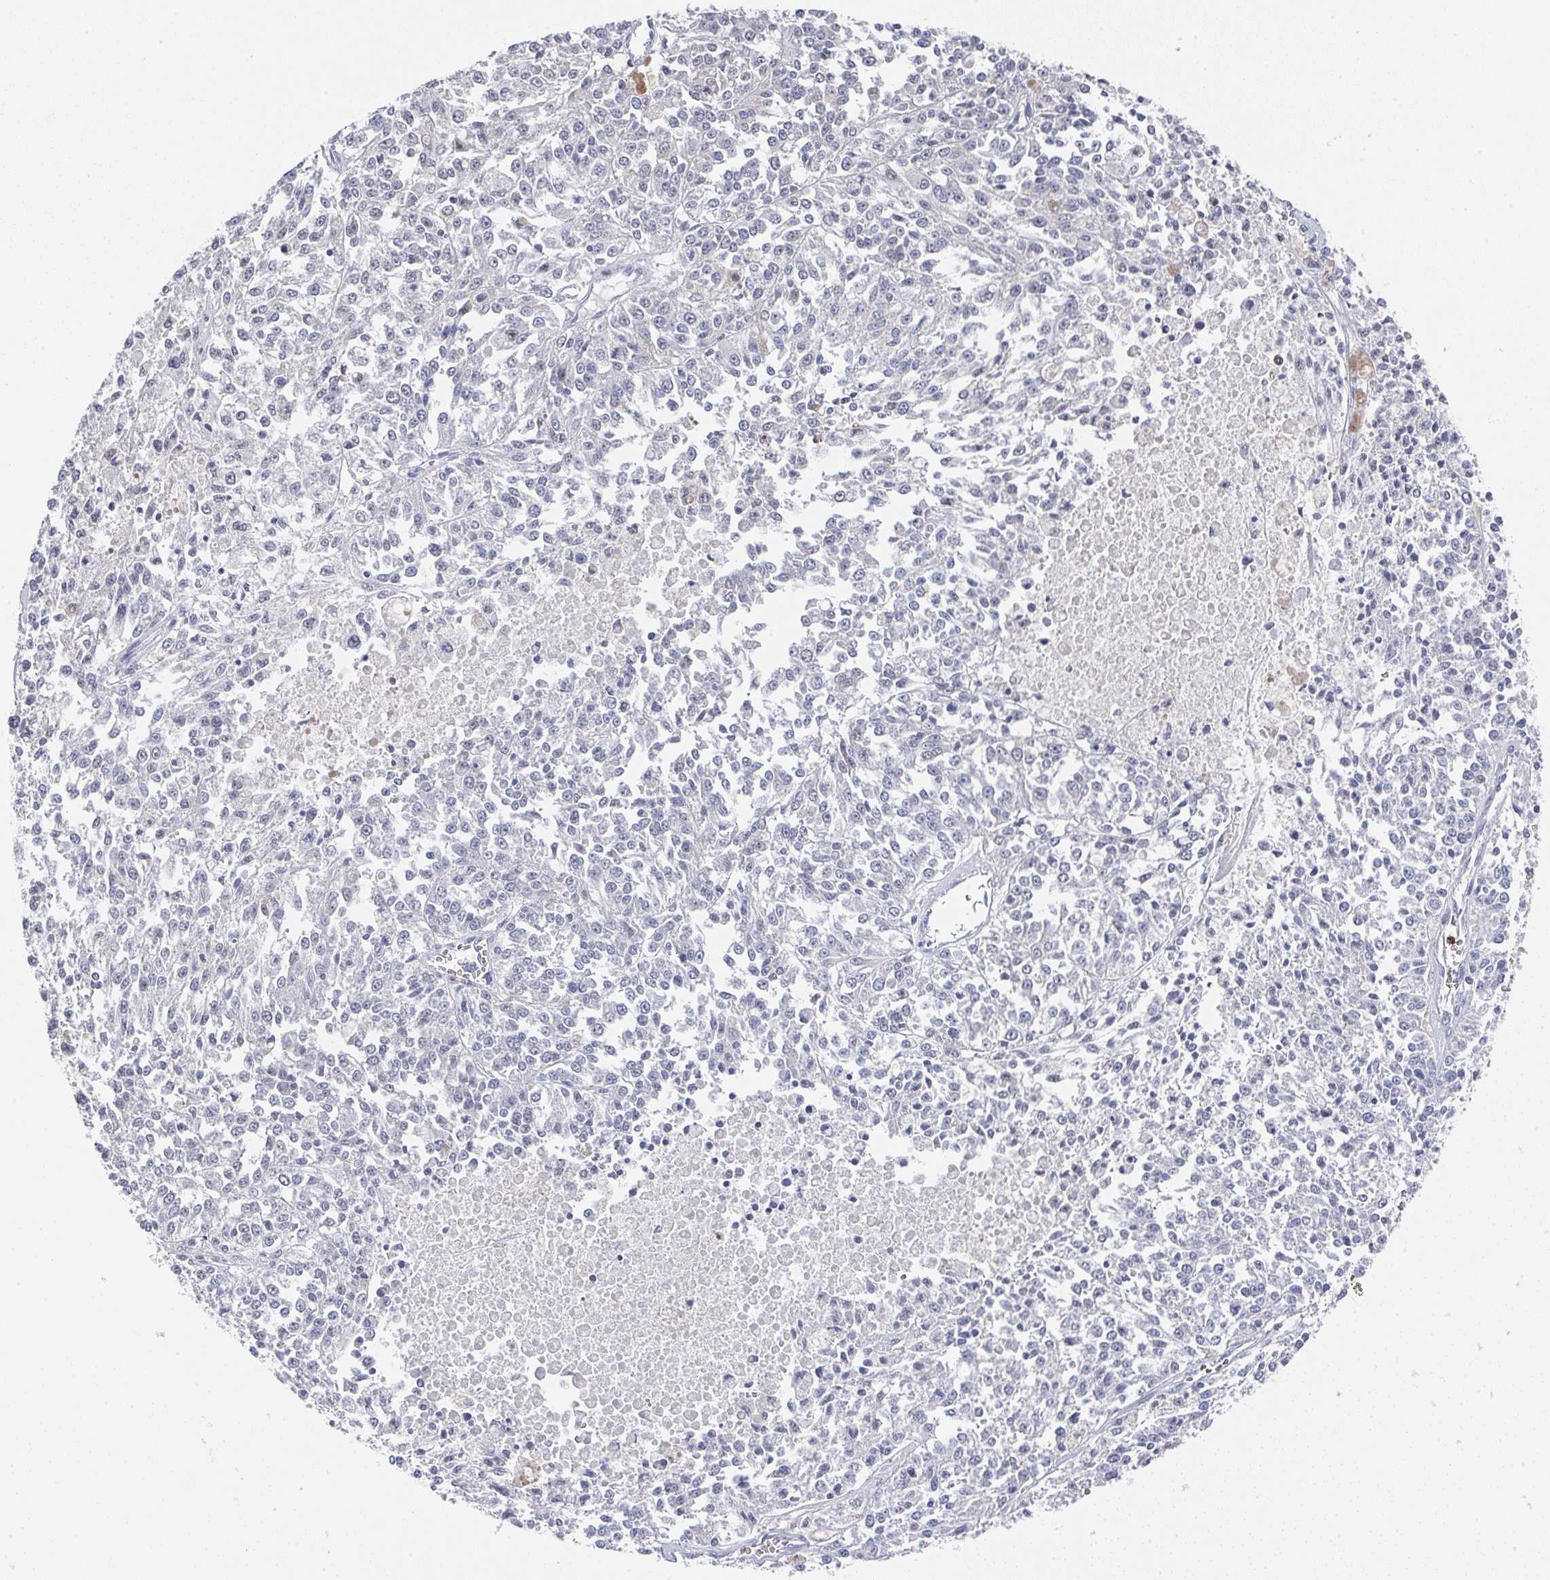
{"staining": {"intensity": "negative", "quantity": "none", "location": "none"}, "tissue": "melanoma", "cell_type": "Tumor cells", "image_type": "cancer", "snomed": [{"axis": "morphology", "description": "Malignant melanoma, NOS"}, {"axis": "topography", "description": "Skin"}], "caption": "IHC photomicrograph of neoplastic tissue: malignant melanoma stained with DAB (3,3'-diaminobenzidine) shows no significant protein staining in tumor cells. (Brightfield microscopy of DAB (3,3'-diaminobenzidine) immunohistochemistry (IHC) at high magnification).", "gene": "NCF1", "patient": {"sex": "female", "age": 64}}